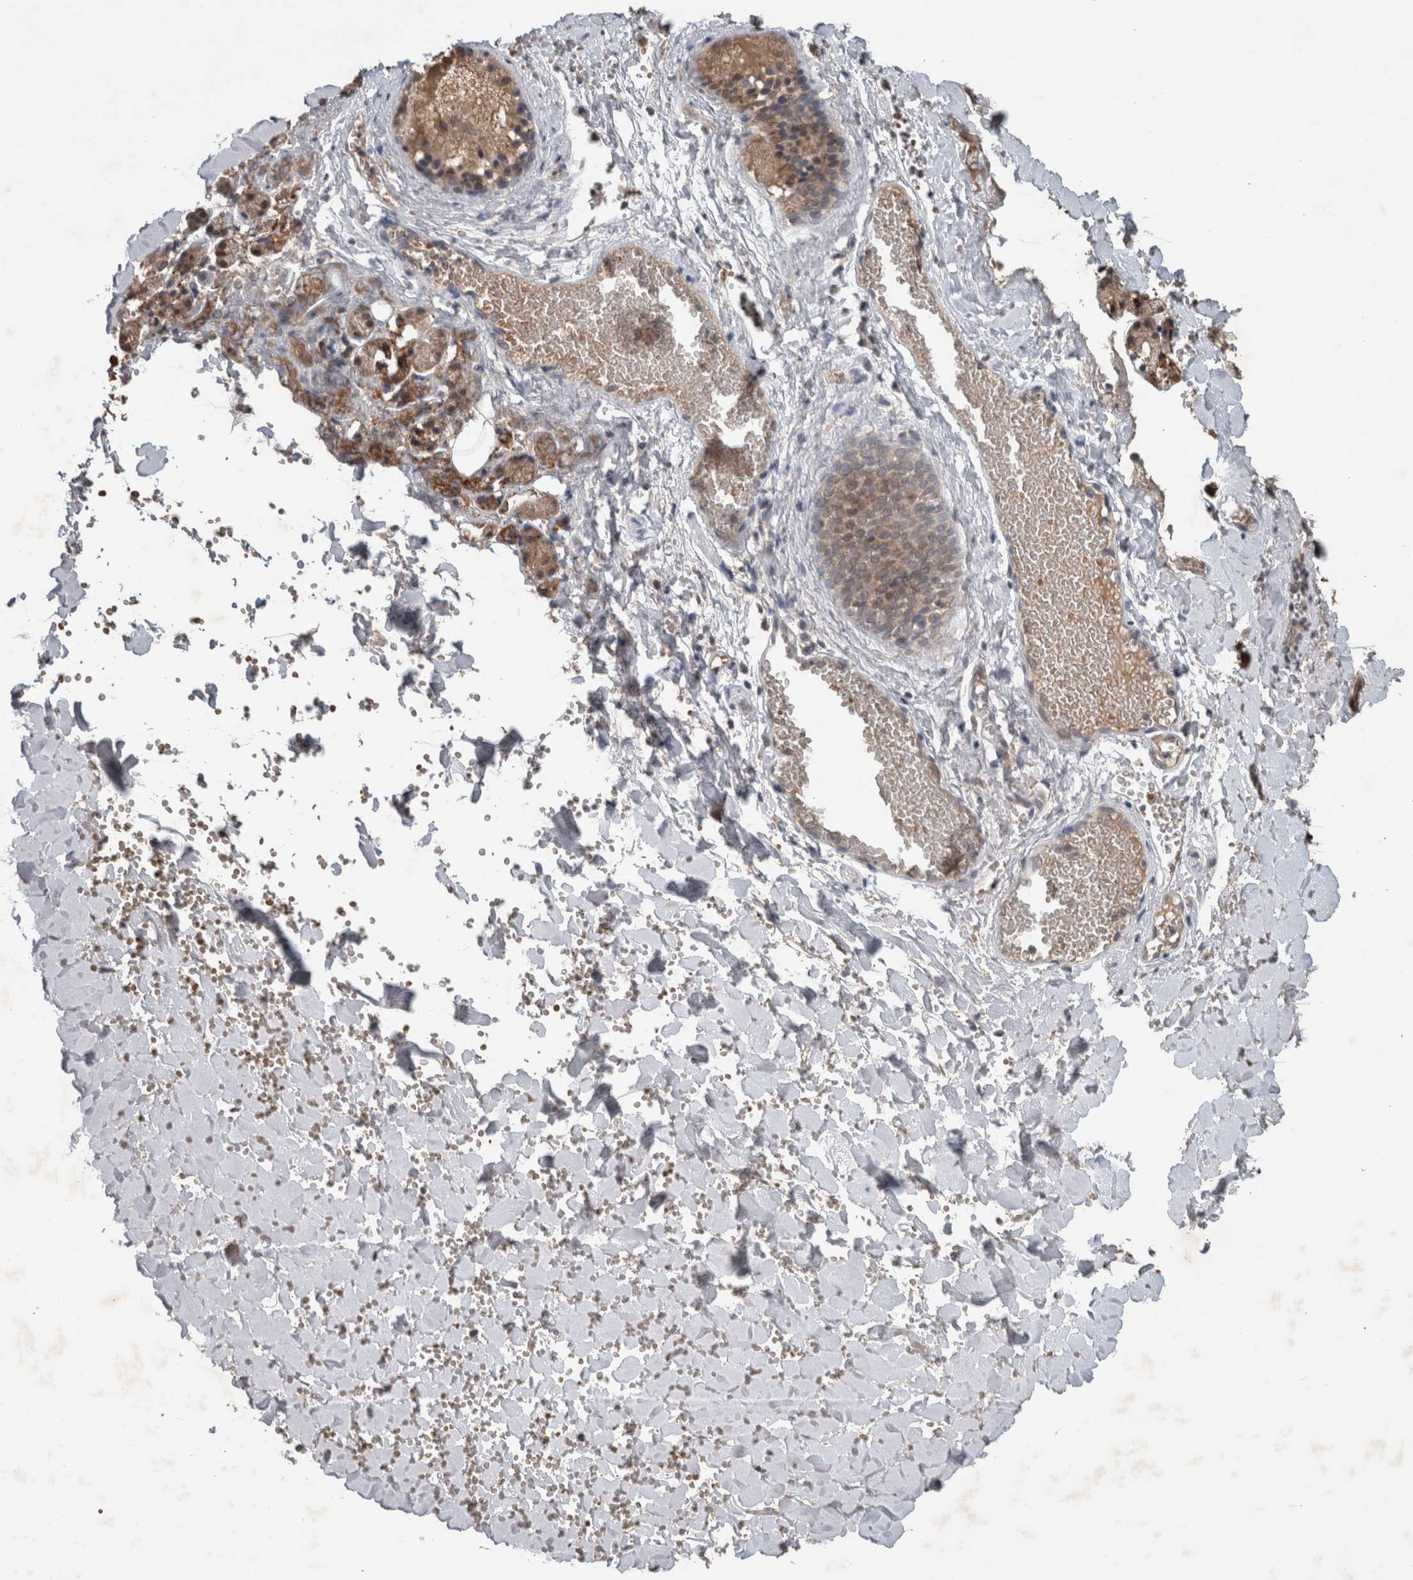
{"staining": {"intensity": "moderate", "quantity": ">75%", "location": "cytoplasmic/membranous"}, "tissue": "salivary gland", "cell_type": "Glandular cells", "image_type": "normal", "snomed": [{"axis": "morphology", "description": "Normal tissue, NOS"}, {"axis": "topography", "description": "Salivary gland"}], "caption": "Protein expression analysis of benign salivary gland reveals moderate cytoplasmic/membranous expression in about >75% of glandular cells.", "gene": "ADGRL3", "patient": {"sex": "female", "age": 33}}